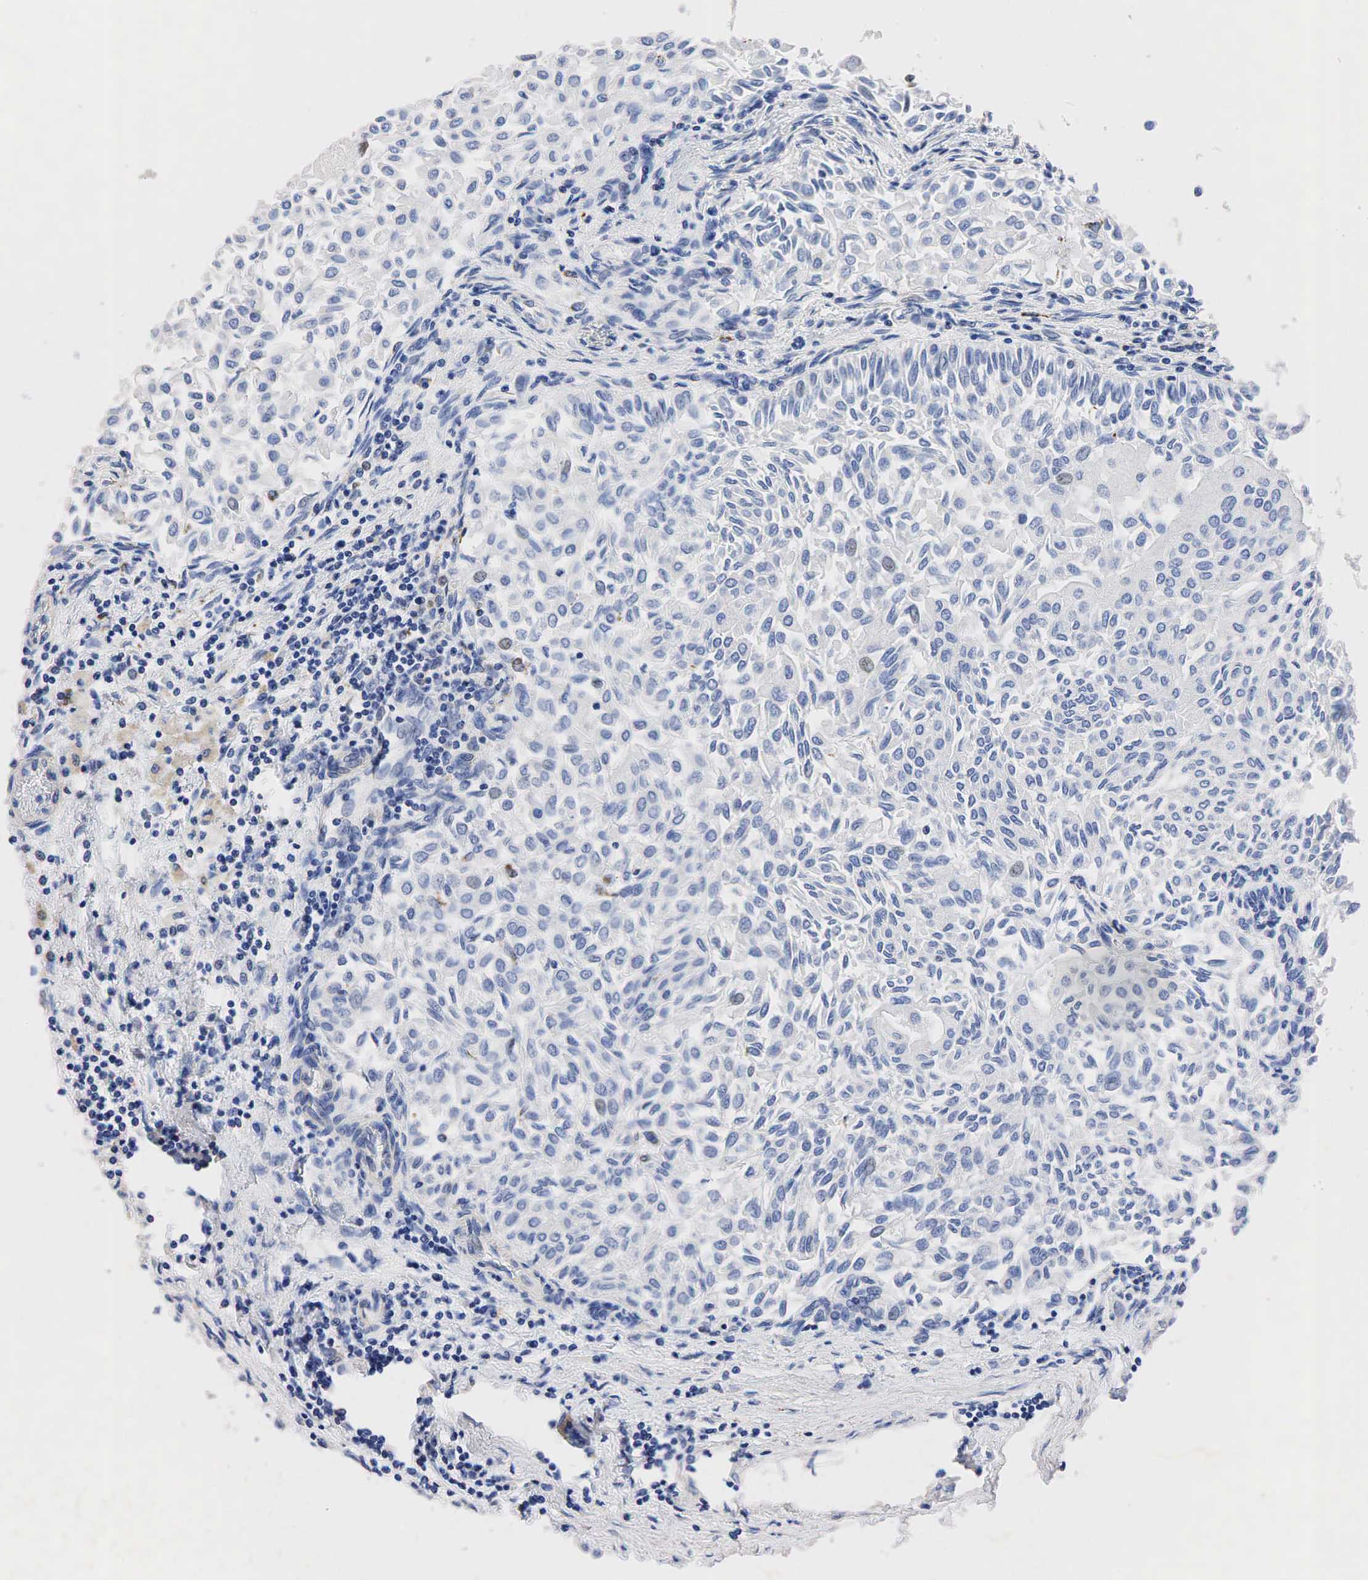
{"staining": {"intensity": "weak", "quantity": "<25%", "location": "nuclear"}, "tissue": "urothelial cancer", "cell_type": "Tumor cells", "image_type": "cancer", "snomed": [{"axis": "morphology", "description": "Urothelial carcinoma, Low grade"}, {"axis": "topography", "description": "Urinary bladder"}], "caption": "Micrograph shows no protein expression in tumor cells of urothelial cancer tissue.", "gene": "SYP", "patient": {"sex": "male", "age": 64}}